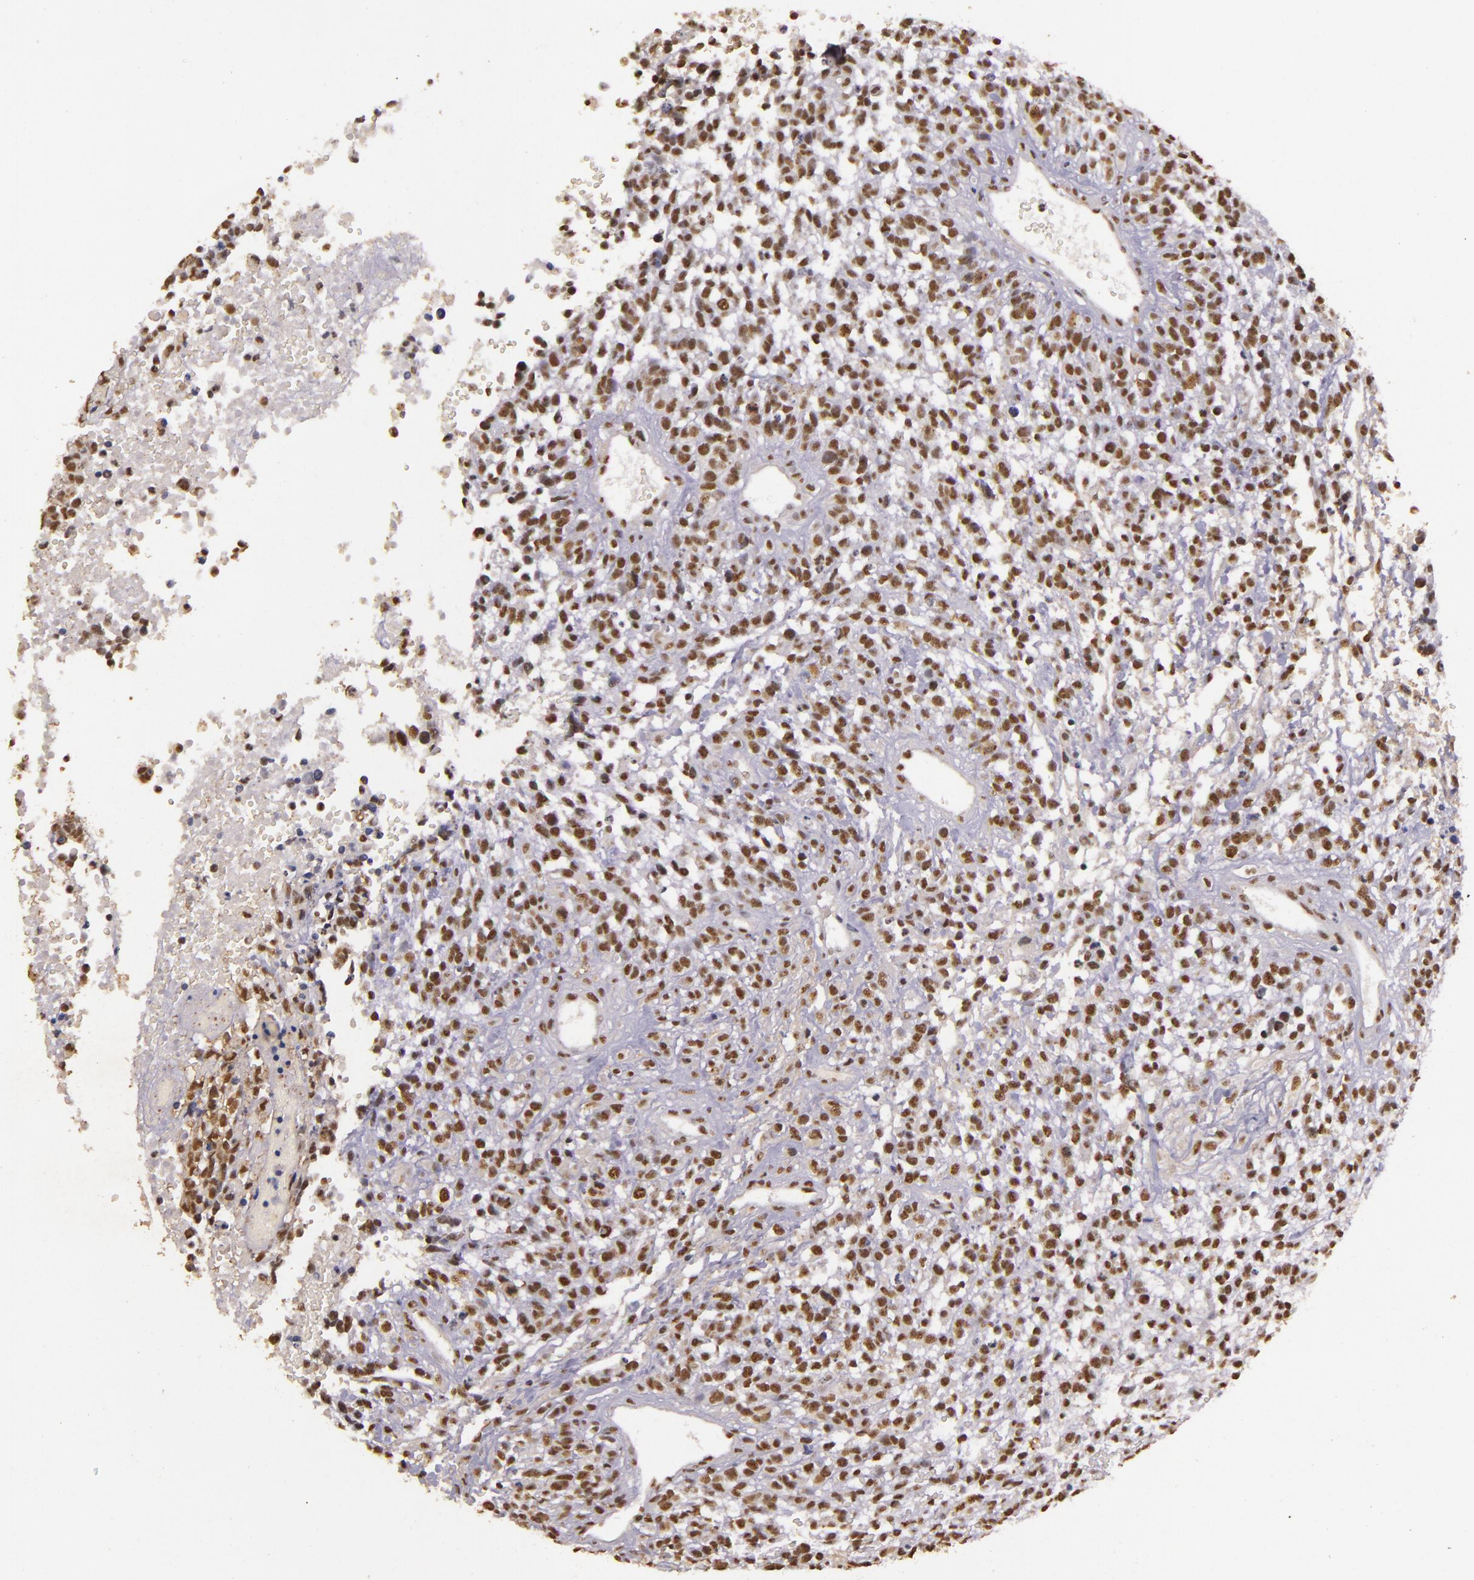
{"staining": {"intensity": "weak", "quantity": ">75%", "location": "nuclear"}, "tissue": "glioma", "cell_type": "Tumor cells", "image_type": "cancer", "snomed": [{"axis": "morphology", "description": "Glioma, malignant, High grade"}, {"axis": "topography", "description": "Brain"}], "caption": "Immunohistochemistry of human malignant high-grade glioma demonstrates low levels of weak nuclear positivity in about >75% of tumor cells. The staining was performed using DAB, with brown indicating positive protein expression. Nuclei are stained blue with hematoxylin.", "gene": "CBX3", "patient": {"sex": "male", "age": 66}}